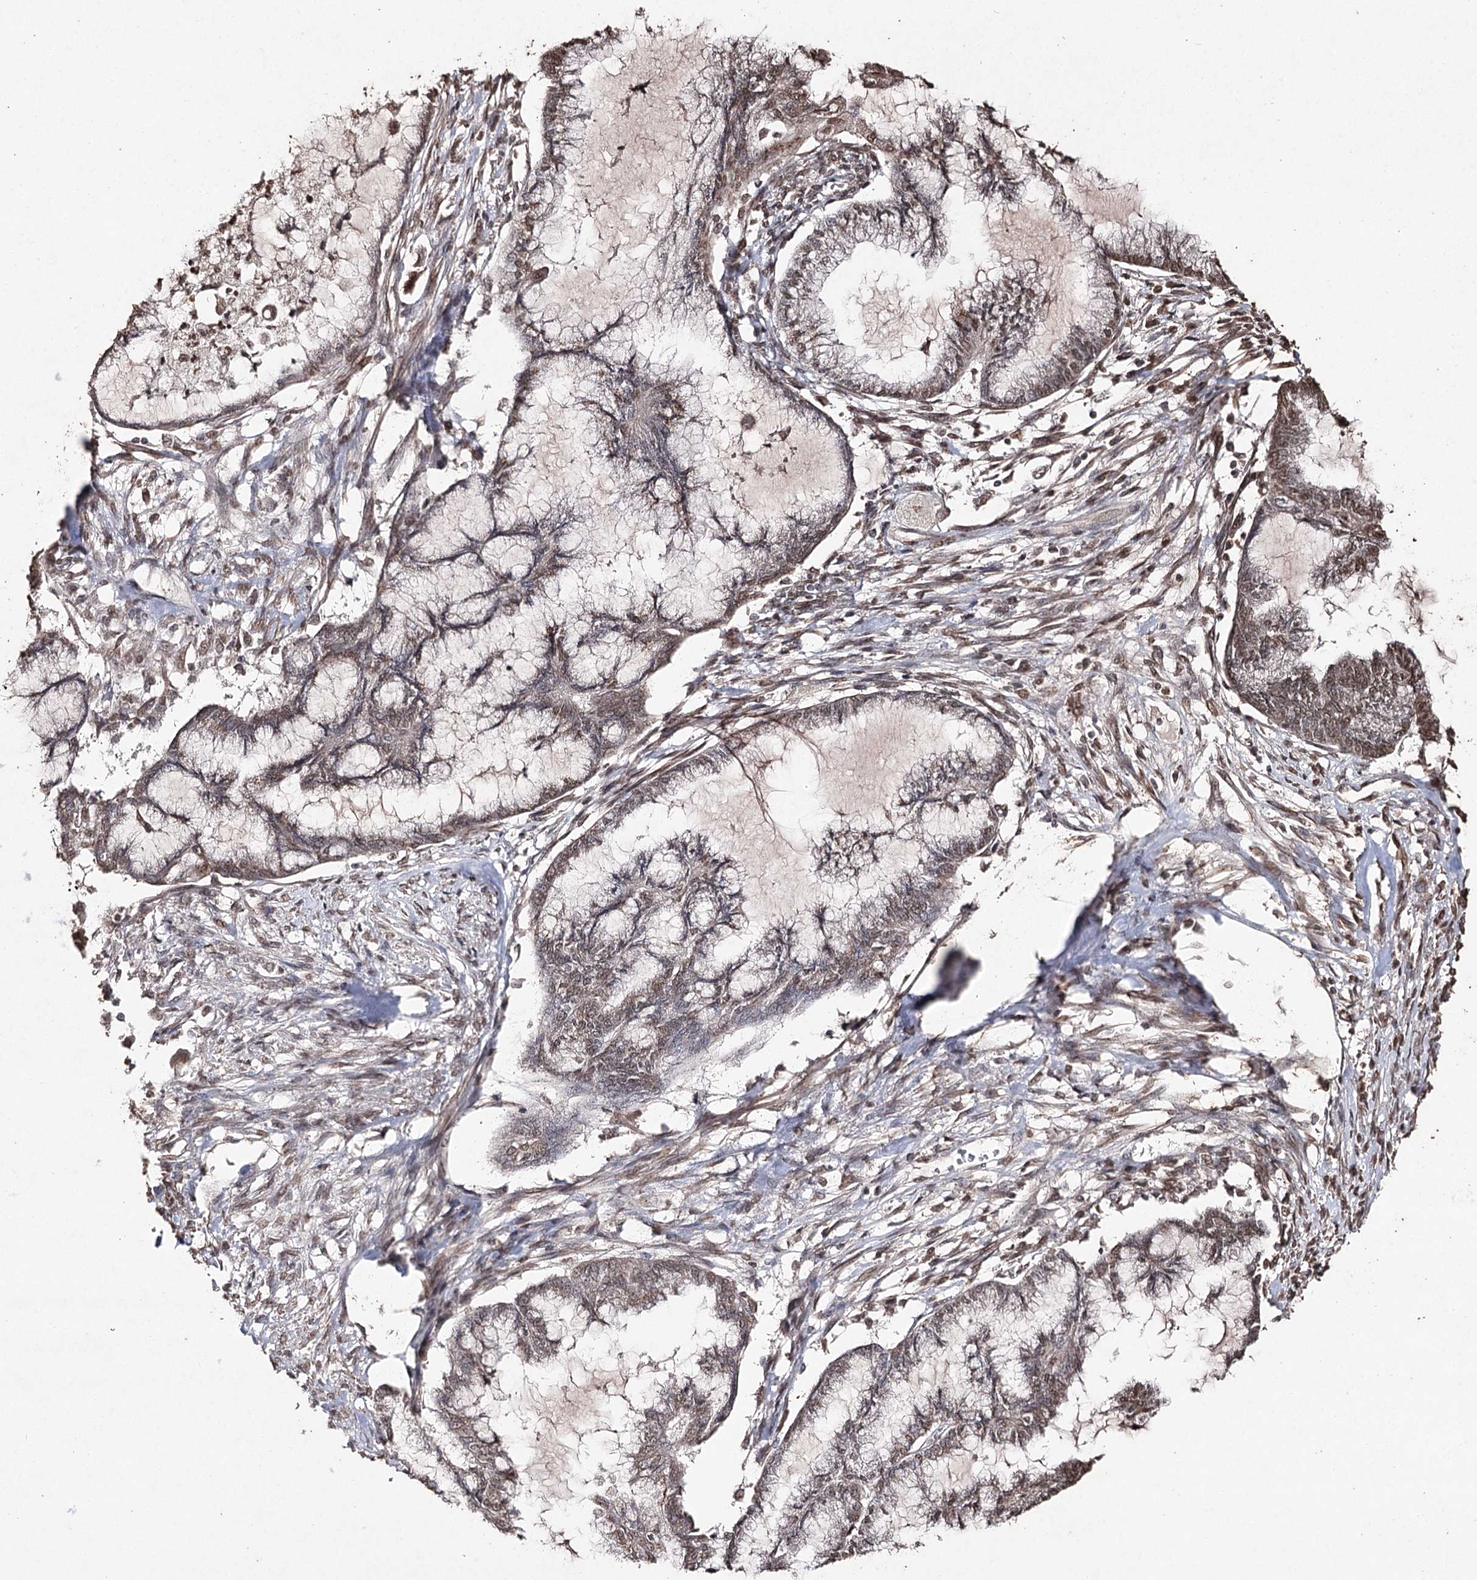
{"staining": {"intensity": "moderate", "quantity": "<25%", "location": "nuclear"}, "tissue": "endometrial cancer", "cell_type": "Tumor cells", "image_type": "cancer", "snomed": [{"axis": "morphology", "description": "Adenocarcinoma, NOS"}, {"axis": "topography", "description": "Endometrium"}], "caption": "About <25% of tumor cells in human endometrial adenocarcinoma demonstrate moderate nuclear protein positivity as visualized by brown immunohistochemical staining.", "gene": "ATG14", "patient": {"sex": "female", "age": 86}}